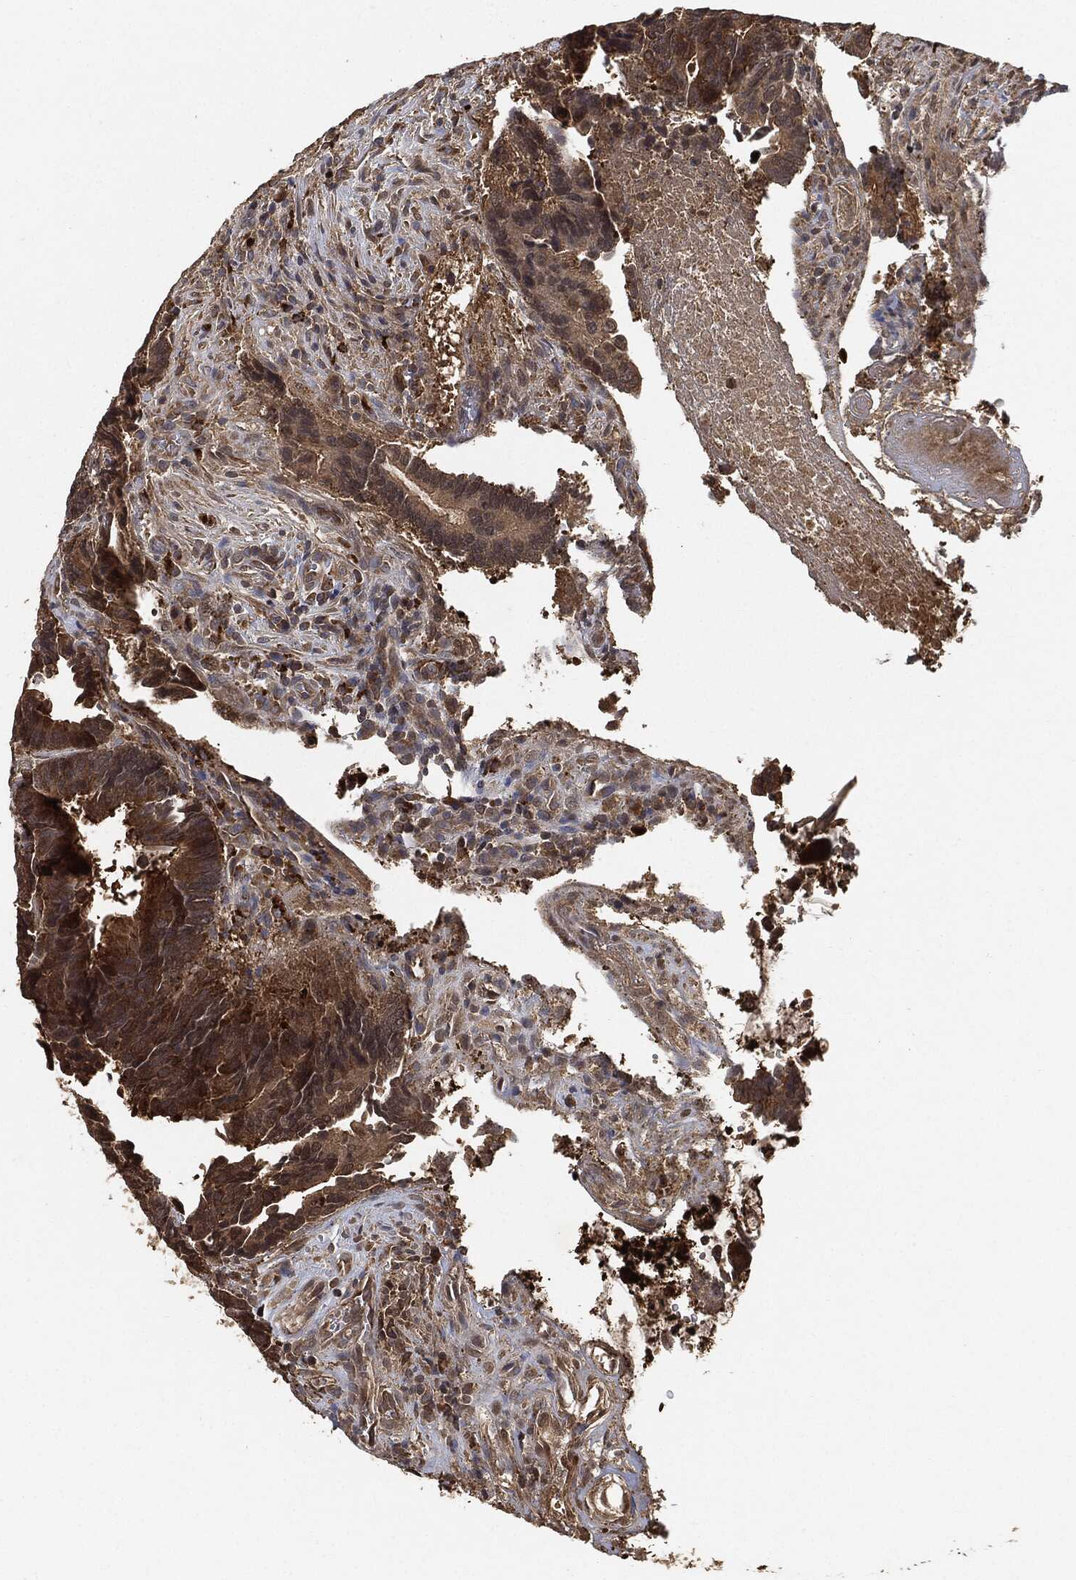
{"staining": {"intensity": "strong", "quantity": ">75%", "location": "cytoplasmic/membranous"}, "tissue": "colorectal cancer", "cell_type": "Tumor cells", "image_type": "cancer", "snomed": [{"axis": "morphology", "description": "Adenocarcinoma, NOS"}, {"axis": "topography", "description": "Colon"}], "caption": "Human adenocarcinoma (colorectal) stained with a protein marker demonstrates strong staining in tumor cells.", "gene": "BRAF", "patient": {"sex": "male", "age": 75}}